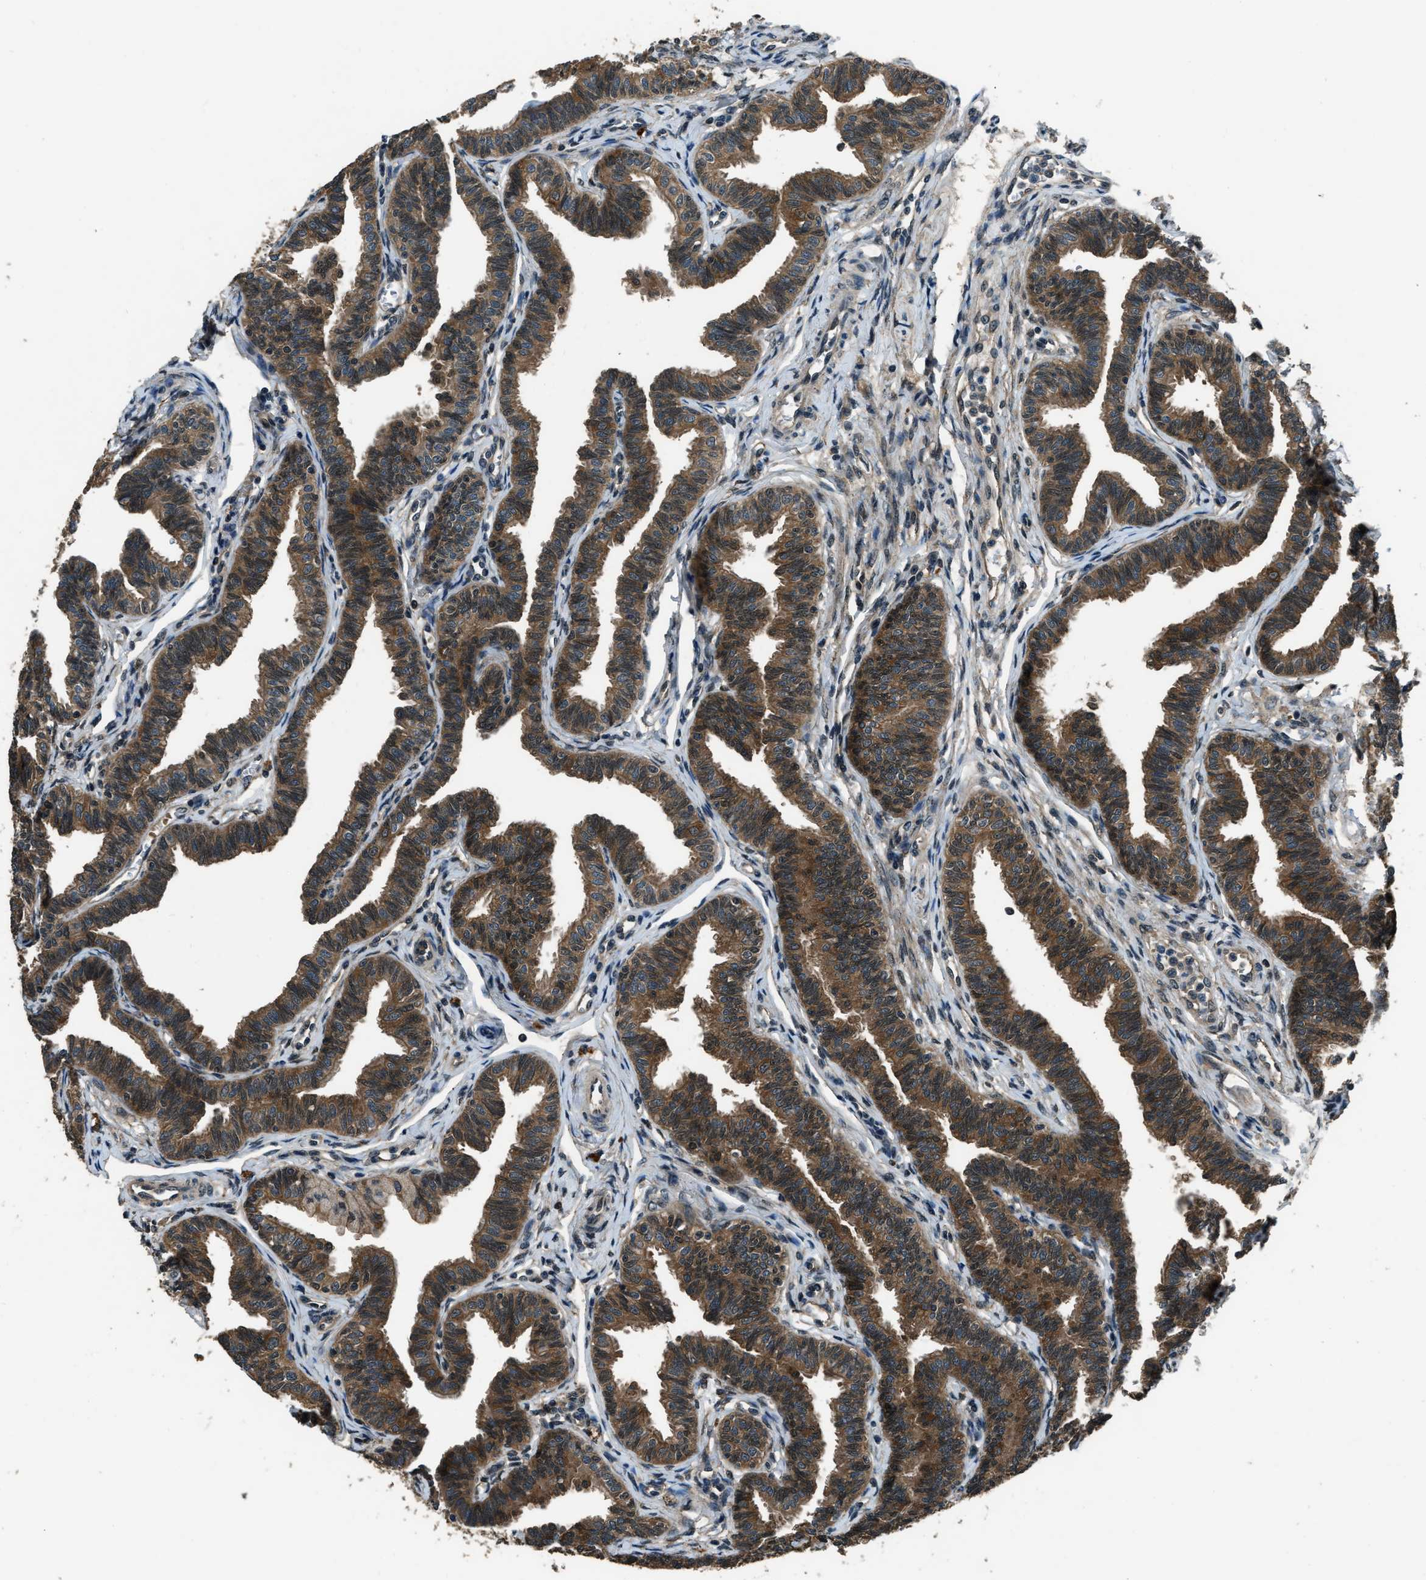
{"staining": {"intensity": "moderate", "quantity": ">75%", "location": "cytoplasmic/membranous"}, "tissue": "fallopian tube", "cell_type": "Glandular cells", "image_type": "normal", "snomed": [{"axis": "morphology", "description": "Normal tissue, NOS"}, {"axis": "topography", "description": "Fallopian tube"}, {"axis": "topography", "description": "Ovary"}], "caption": "Protein expression by immunohistochemistry (IHC) demonstrates moderate cytoplasmic/membranous positivity in approximately >75% of glandular cells in benign fallopian tube. Using DAB (brown) and hematoxylin (blue) stains, captured at high magnification using brightfield microscopy.", "gene": "NUDCD3", "patient": {"sex": "female", "age": 23}}